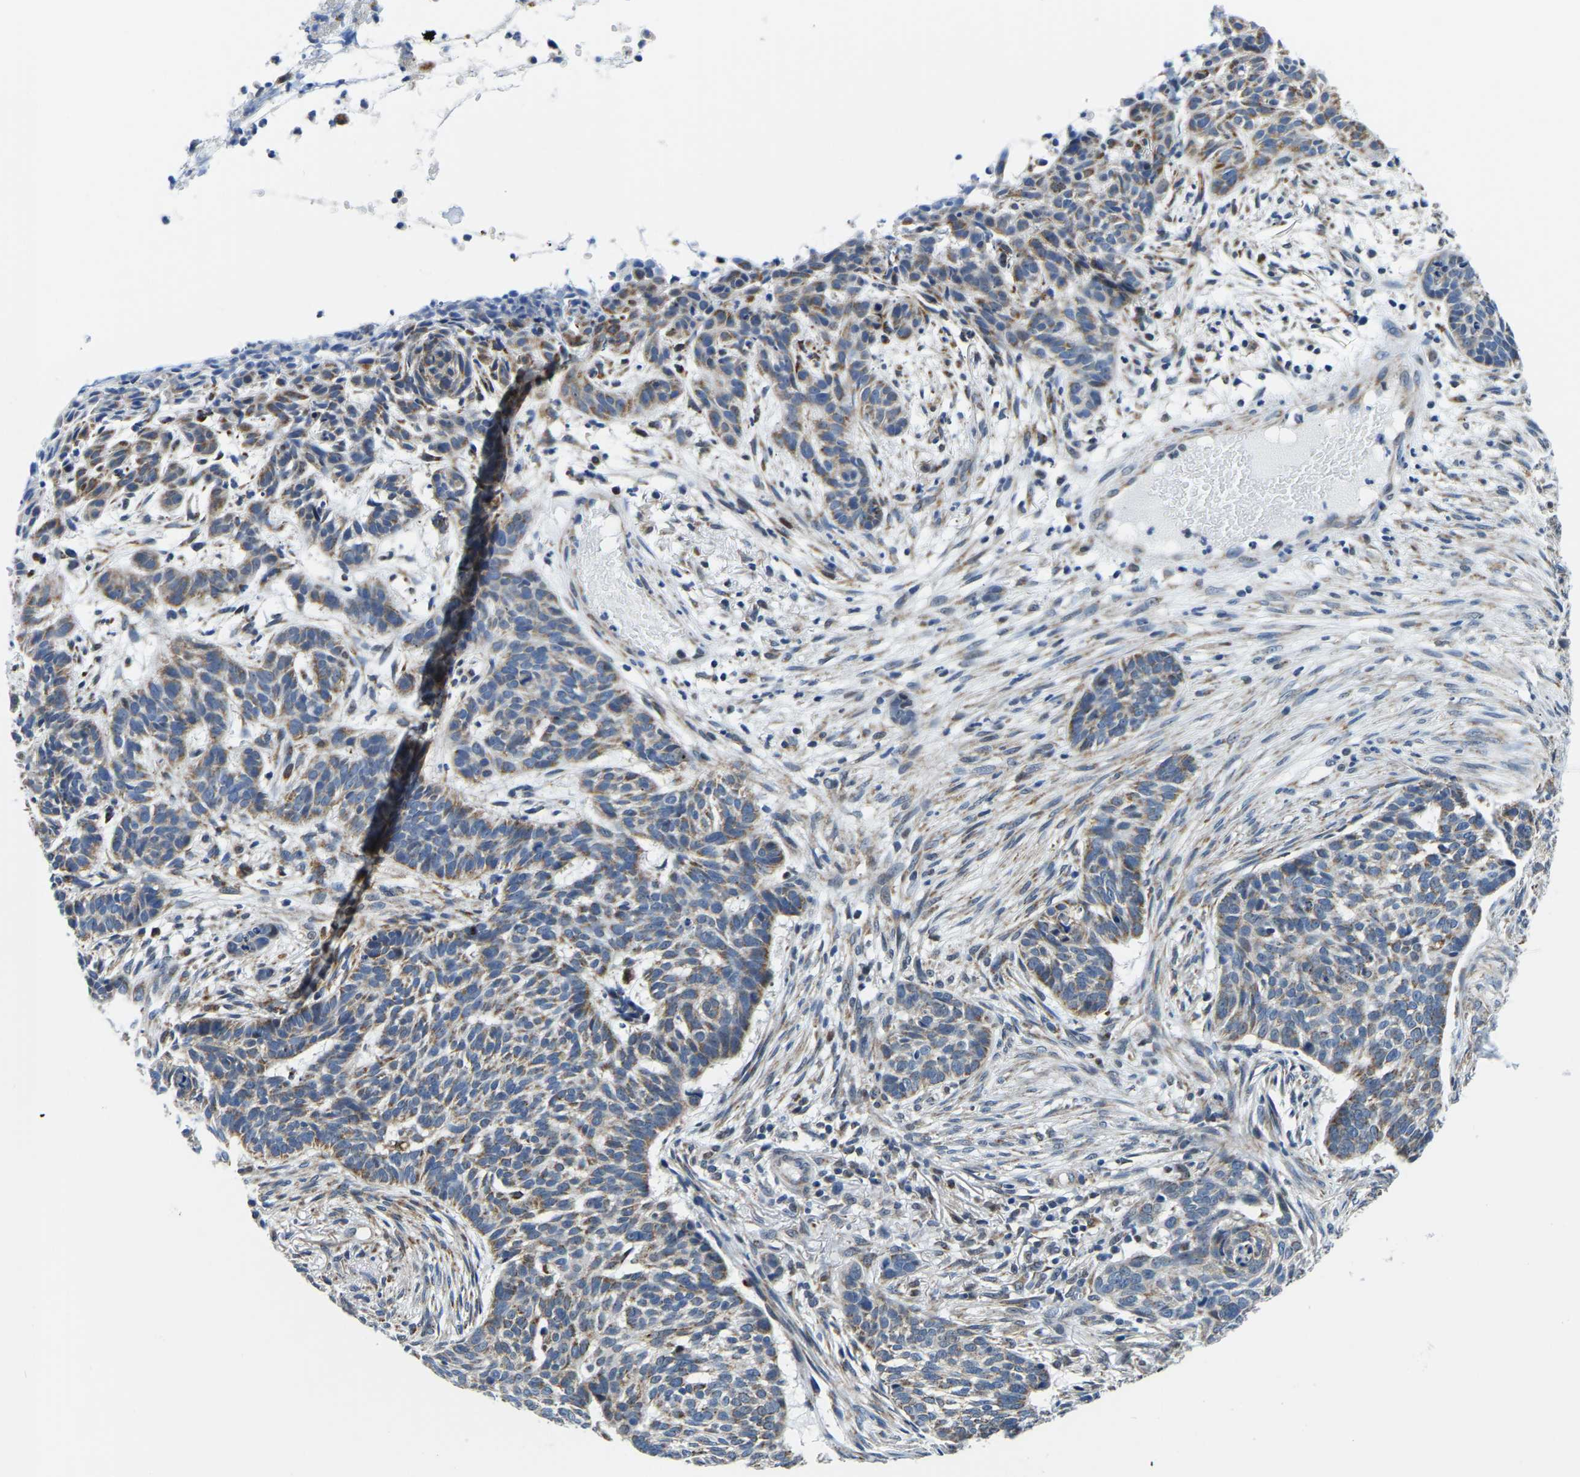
{"staining": {"intensity": "moderate", "quantity": "25%-75%", "location": "cytoplasmic/membranous"}, "tissue": "skin cancer", "cell_type": "Tumor cells", "image_type": "cancer", "snomed": [{"axis": "morphology", "description": "Basal cell carcinoma"}, {"axis": "topography", "description": "Skin"}], "caption": "IHC of skin cancer (basal cell carcinoma) demonstrates medium levels of moderate cytoplasmic/membranous positivity in about 25%-75% of tumor cells.", "gene": "BNIP3L", "patient": {"sex": "male", "age": 85}}